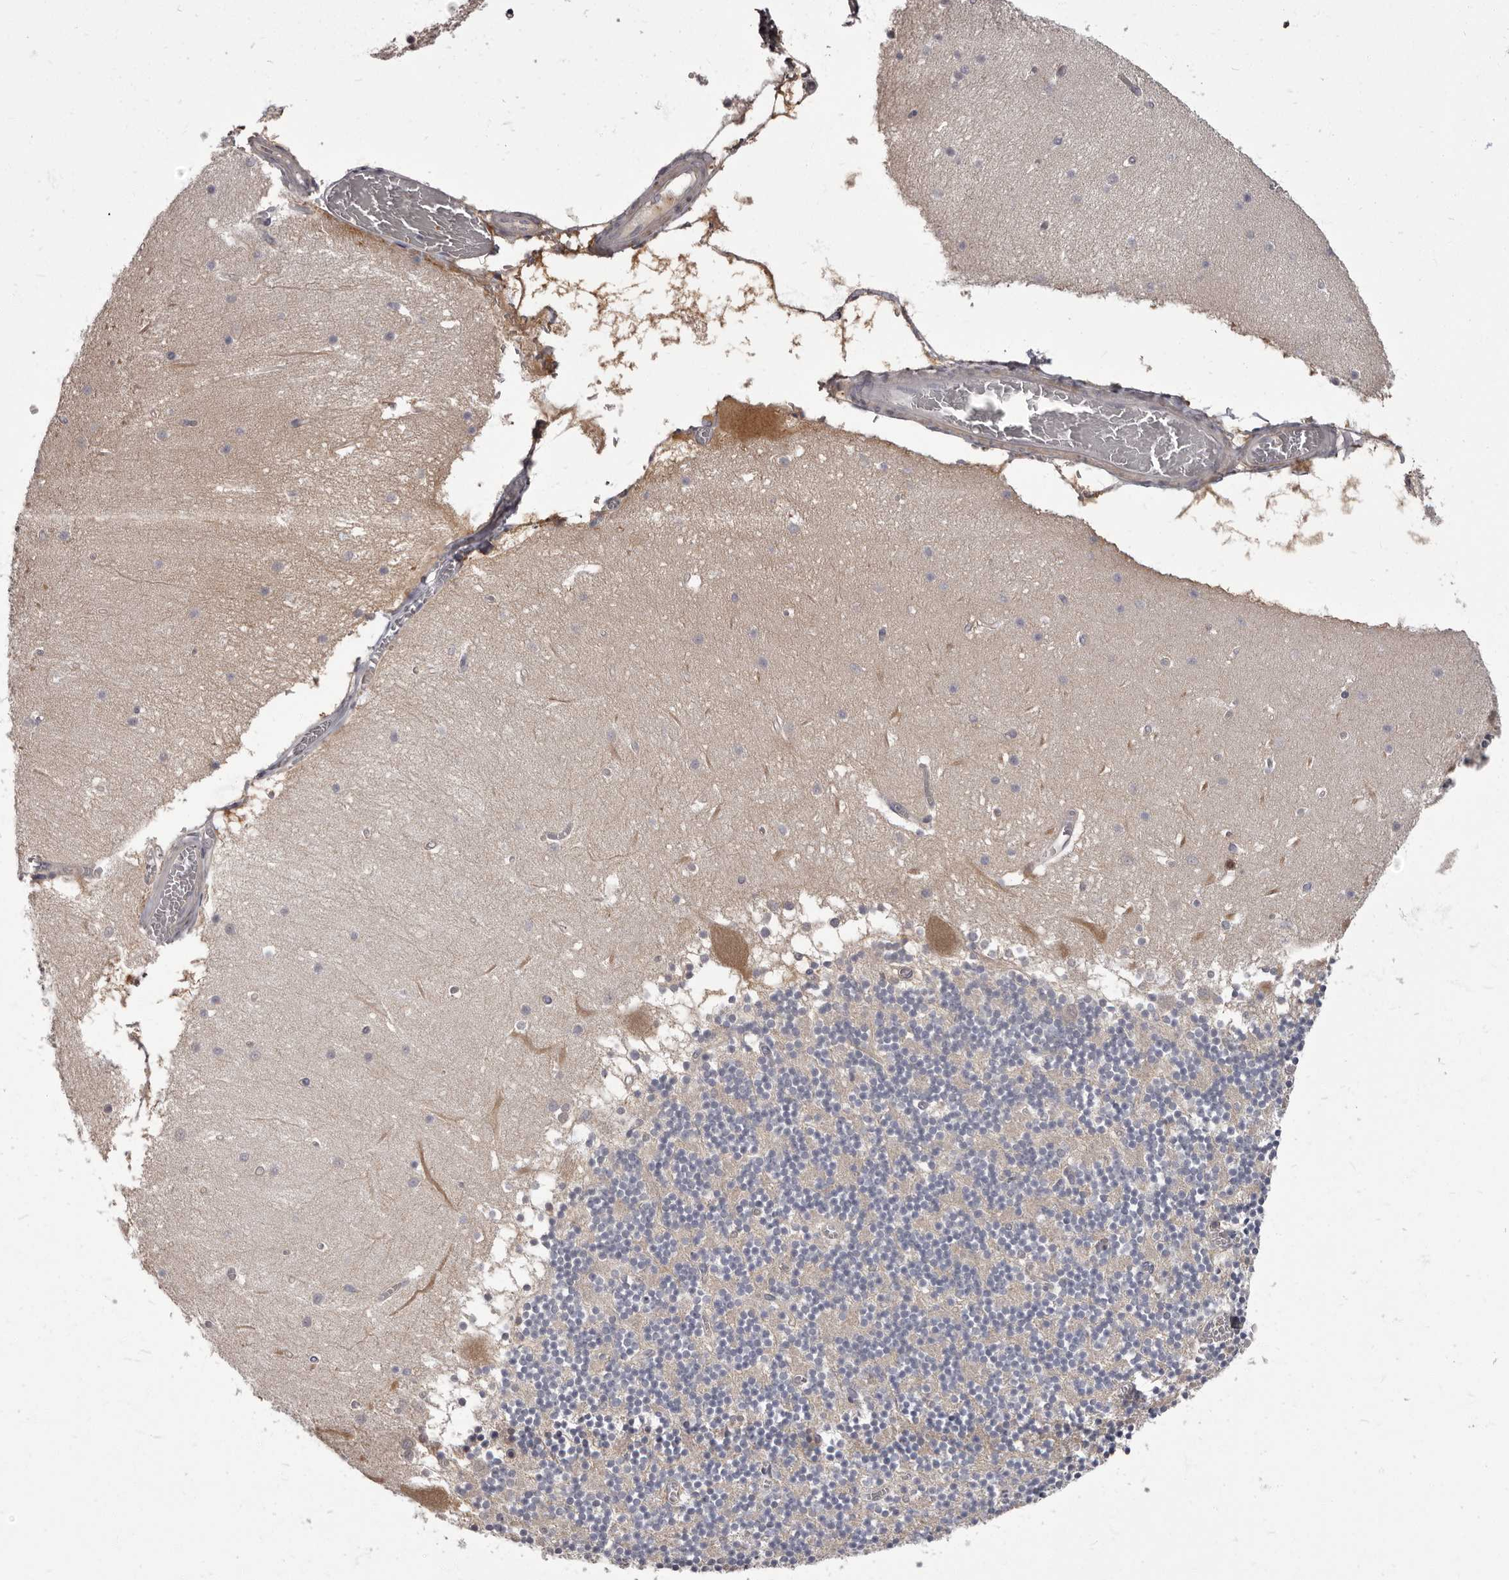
{"staining": {"intensity": "negative", "quantity": "none", "location": "none"}, "tissue": "cerebellum", "cell_type": "Cells in granular layer", "image_type": "normal", "snomed": [{"axis": "morphology", "description": "Normal tissue, NOS"}, {"axis": "topography", "description": "Cerebellum"}], "caption": "This is an IHC micrograph of normal human cerebellum. There is no expression in cells in granular layer.", "gene": "APEH", "patient": {"sex": "female", "age": 28}}